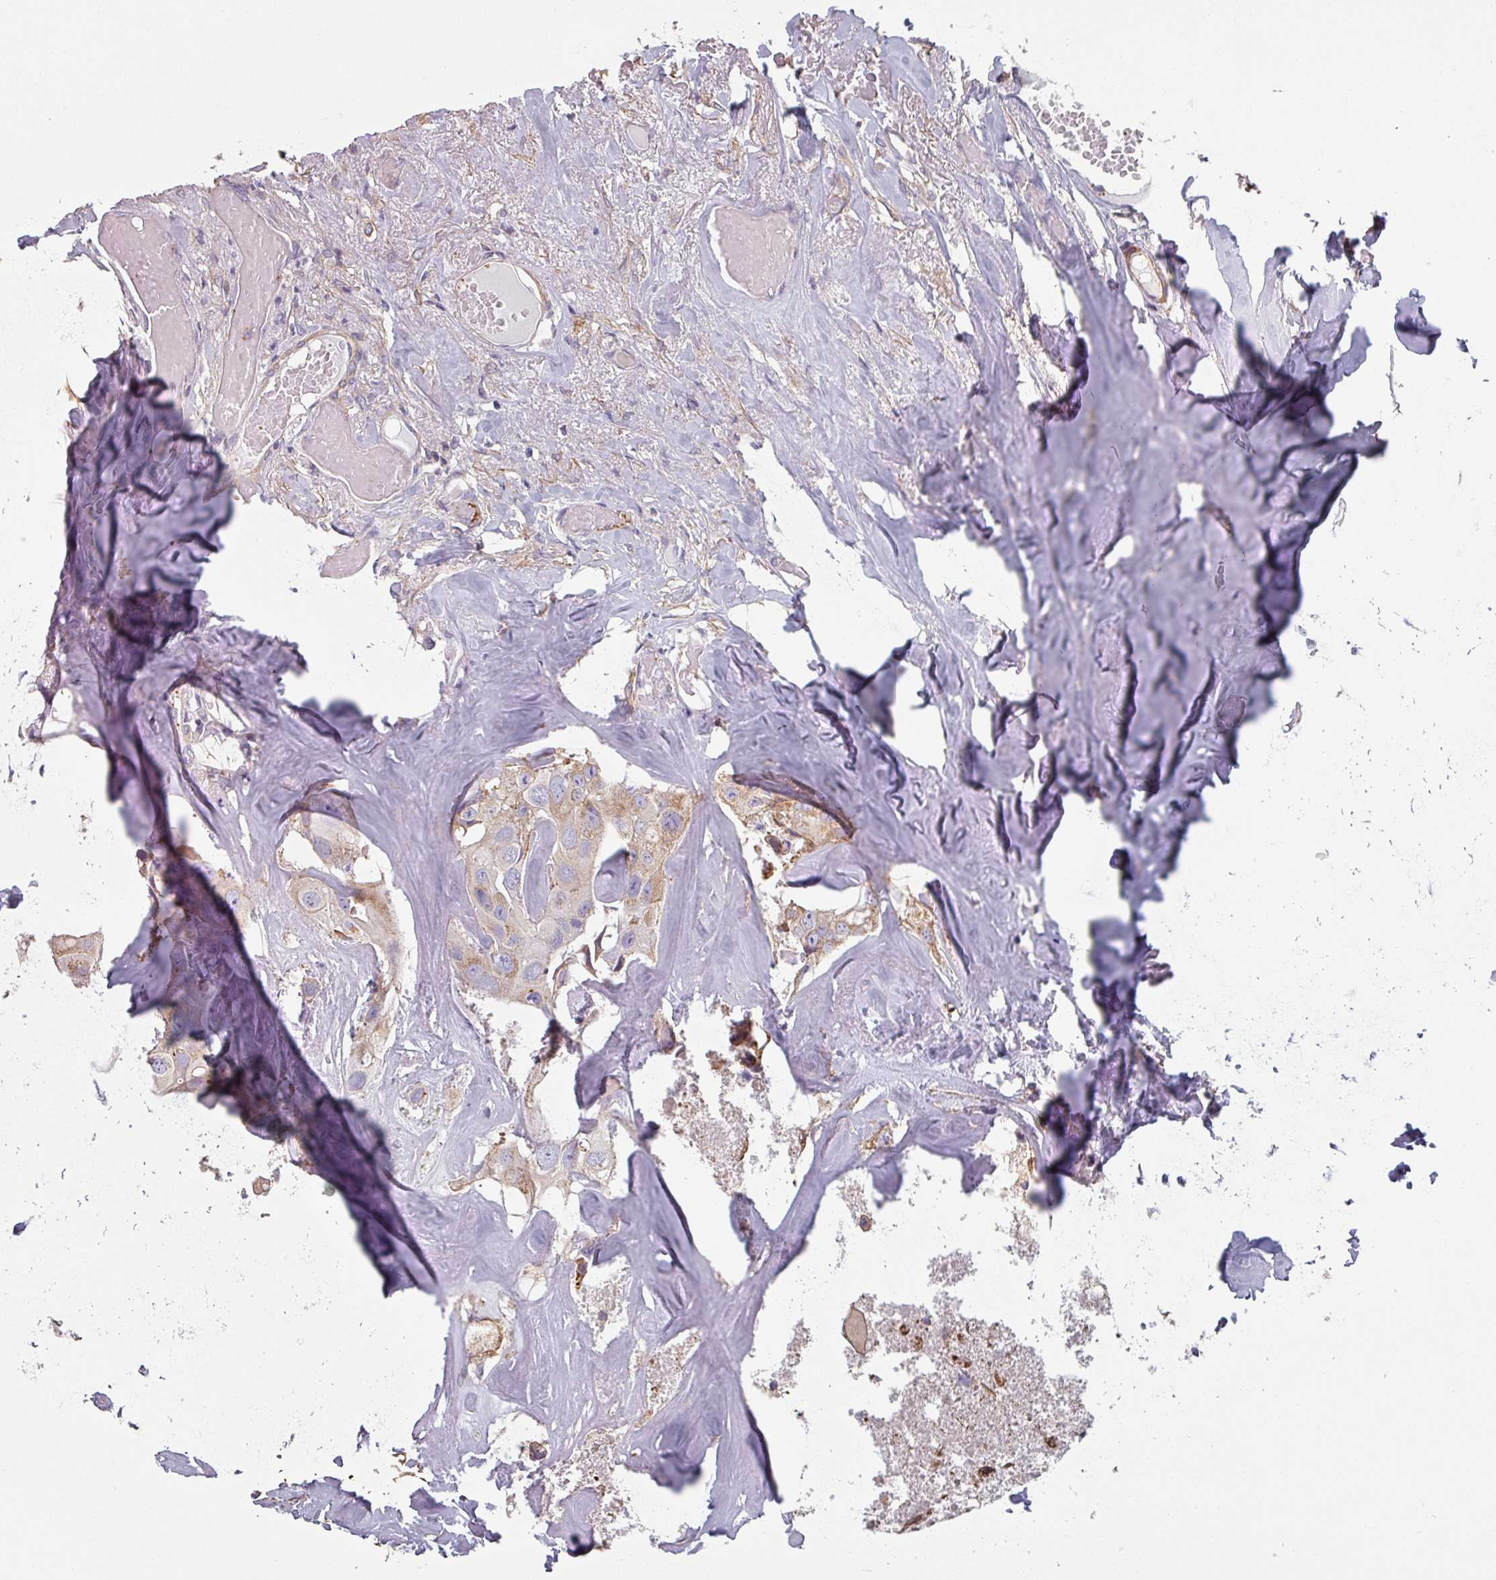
{"staining": {"intensity": "moderate", "quantity": "<25%", "location": "cytoplasmic/membranous"}, "tissue": "head and neck cancer", "cell_type": "Tumor cells", "image_type": "cancer", "snomed": [{"axis": "morphology", "description": "Adenocarcinoma, NOS"}, {"axis": "morphology", "description": "Adenocarcinoma, metastatic, NOS"}, {"axis": "topography", "description": "Head-Neck"}], "caption": "Immunohistochemistry (IHC) photomicrograph of neoplastic tissue: human head and neck metastatic adenocarcinoma stained using immunohistochemistry (IHC) shows low levels of moderate protein expression localized specifically in the cytoplasmic/membranous of tumor cells, appearing as a cytoplasmic/membranous brown color.", "gene": "GSTA4", "patient": {"sex": "male", "age": 75}}